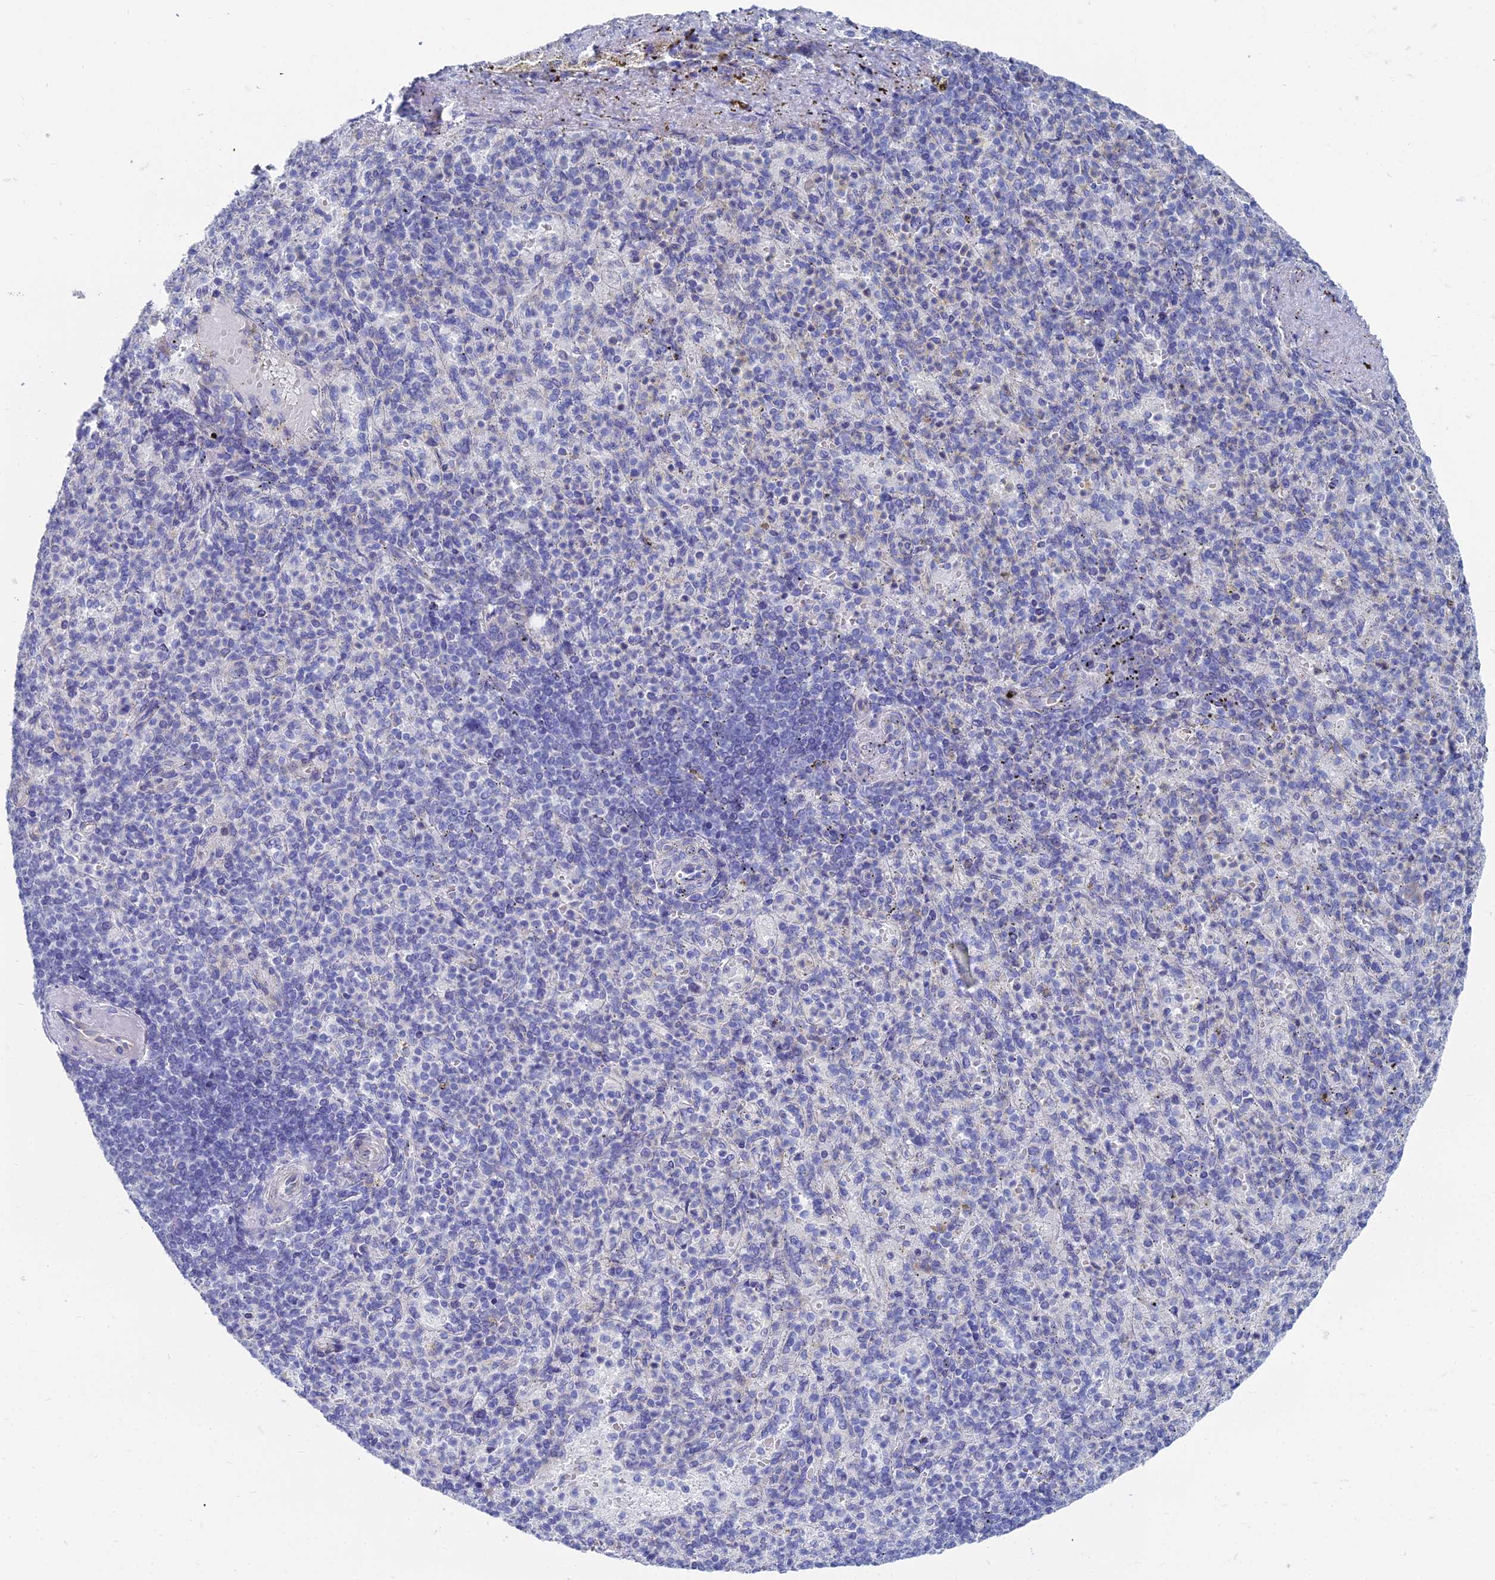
{"staining": {"intensity": "negative", "quantity": "none", "location": "none"}, "tissue": "spleen", "cell_type": "Cells in red pulp", "image_type": "normal", "snomed": [{"axis": "morphology", "description": "Normal tissue, NOS"}, {"axis": "topography", "description": "Spleen"}], "caption": "The micrograph demonstrates no staining of cells in red pulp in normal spleen.", "gene": "TNNT3", "patient": {"sex": "female", "age": 74}}